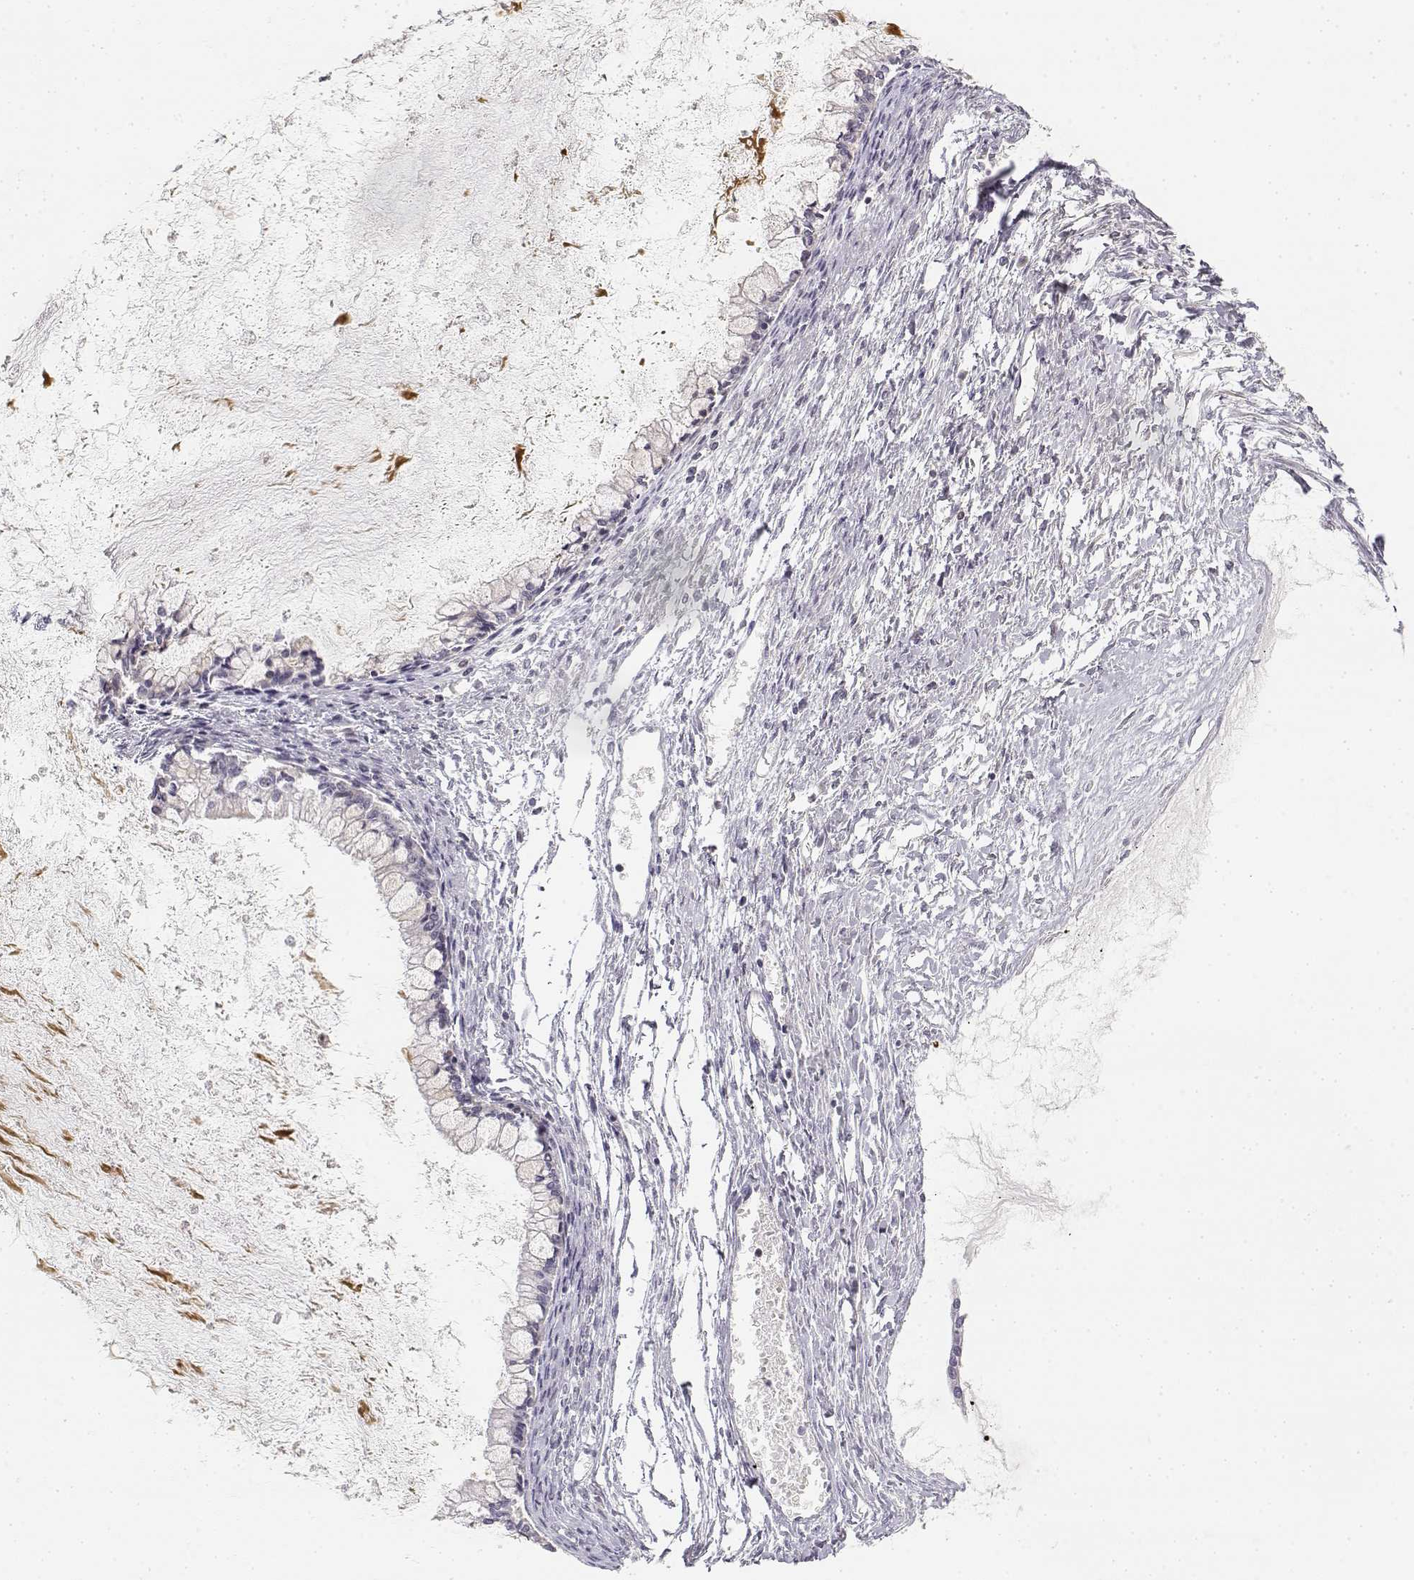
{"staining": {"intensity": "negative", "quantity": "none", "location": "none"}, "tissue": "ovarian cancer", "cell_type": "Tumor cells", "image_type": "cancer", "snomed": [{"axis": "morphology", "description": "Cystadenocarcinoma, mucinous, NOS"}, {"axis": "topography", "description": "Ovary"}], "caption": "Ovarian cancer stained for a protein using IHC demonstrates no positivity tumor cells.", "gene": "GLIPR1L2", "patient": {"sex": "female", "age": 67}}